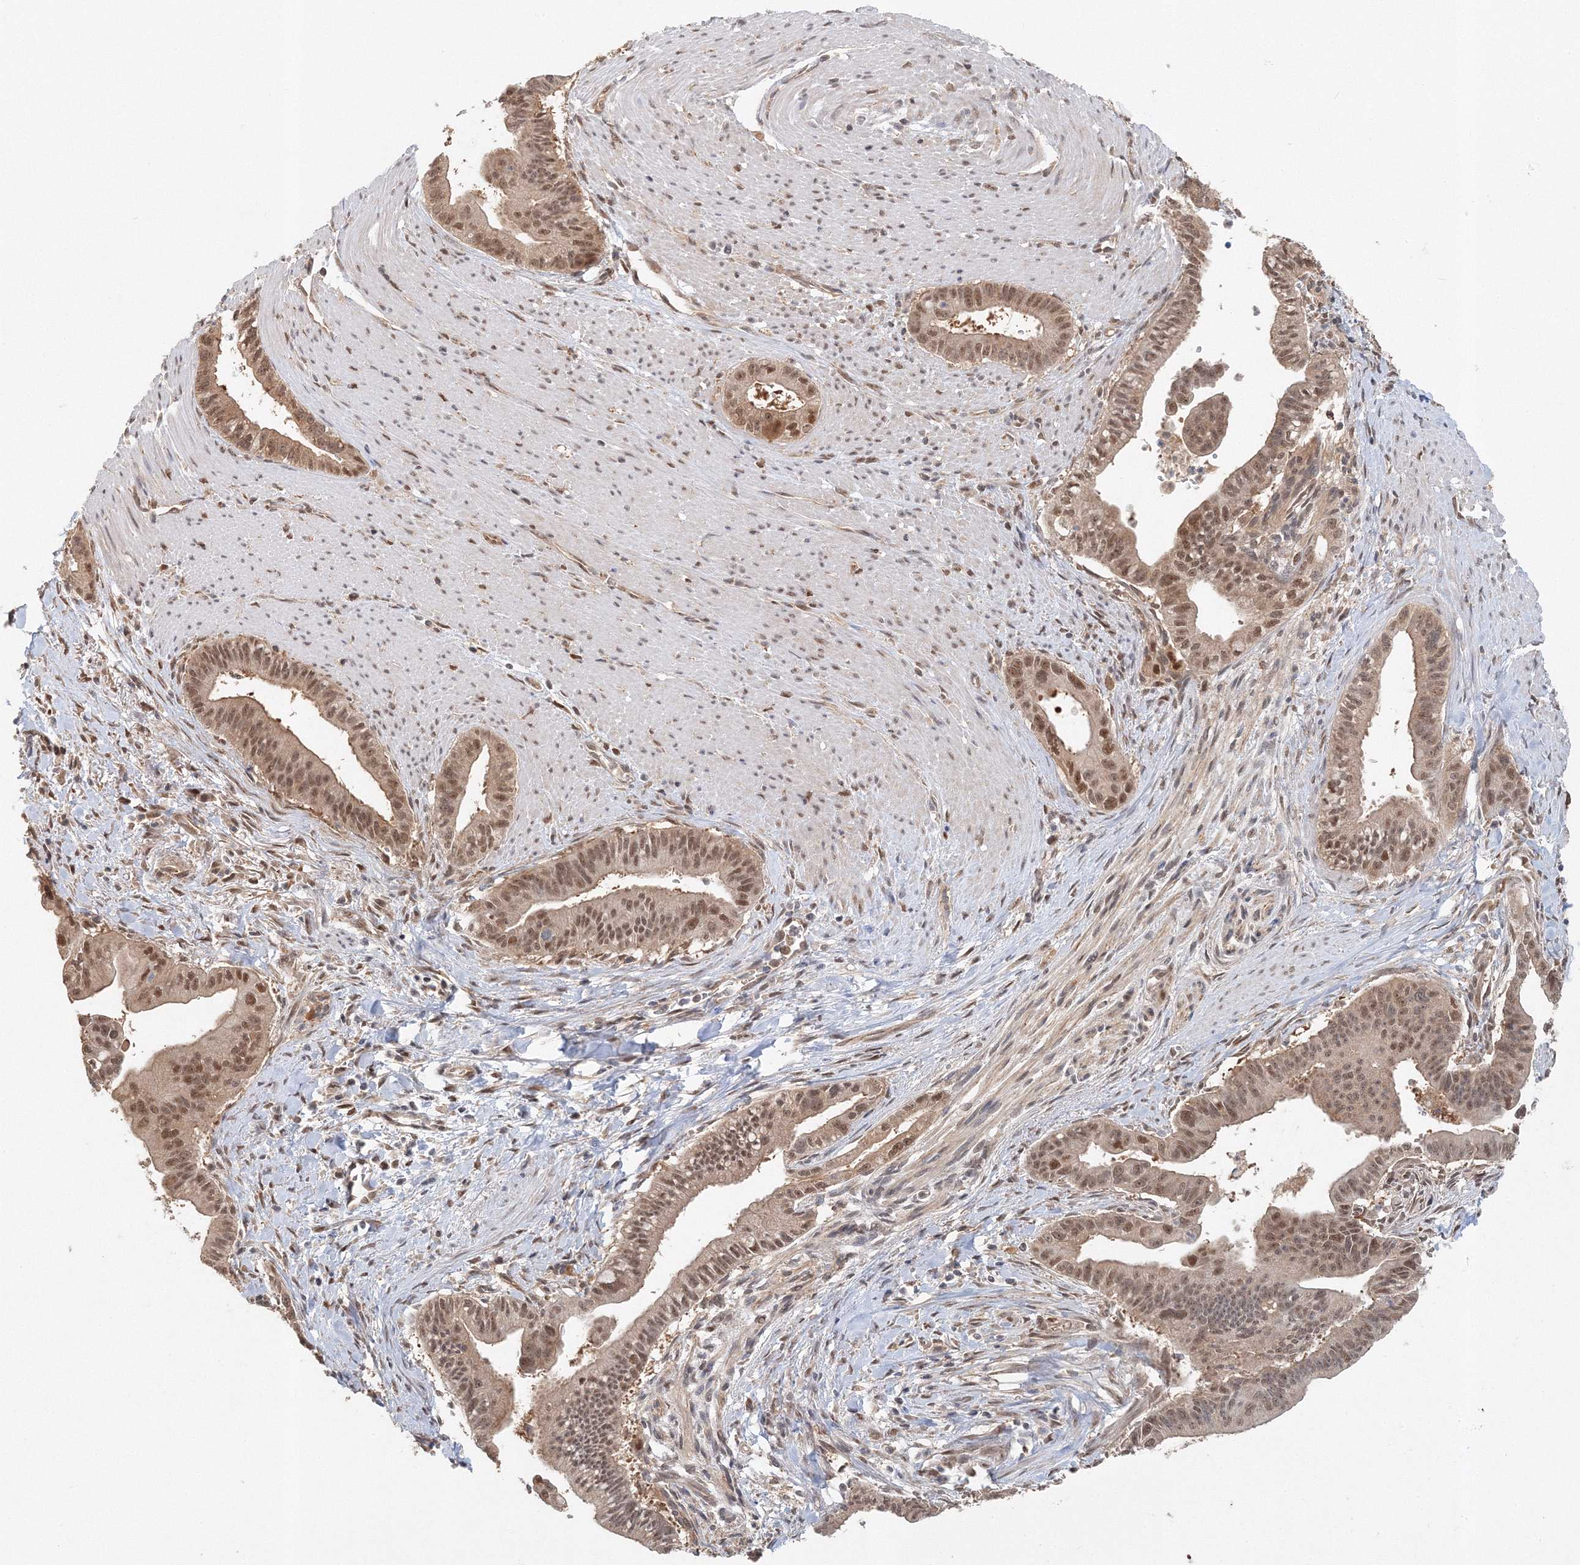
{"staining": {"intensity": "moderate", "quantity": ">75%", "location": "cytoplasmic/membranous,nuclear"}, "tissue": "pancreatic cancer", "cell_type": "Tumor cells", "image_type": "cancer", "snomed": [{"axis": "morphology", "description": "Adenocarcinoma, NOS"}, {"axis": "topography", "description": "Pancreas"}], "caption": "An image showing moderate cytoplasmic/membranous and nuclear expression in approximately >75% of tumor cells in pancreatic cancer, as visualized by brown immunohistochemical staining.", "gene": "PSMD6", "patient": {"sex": "male", "age": 70}}